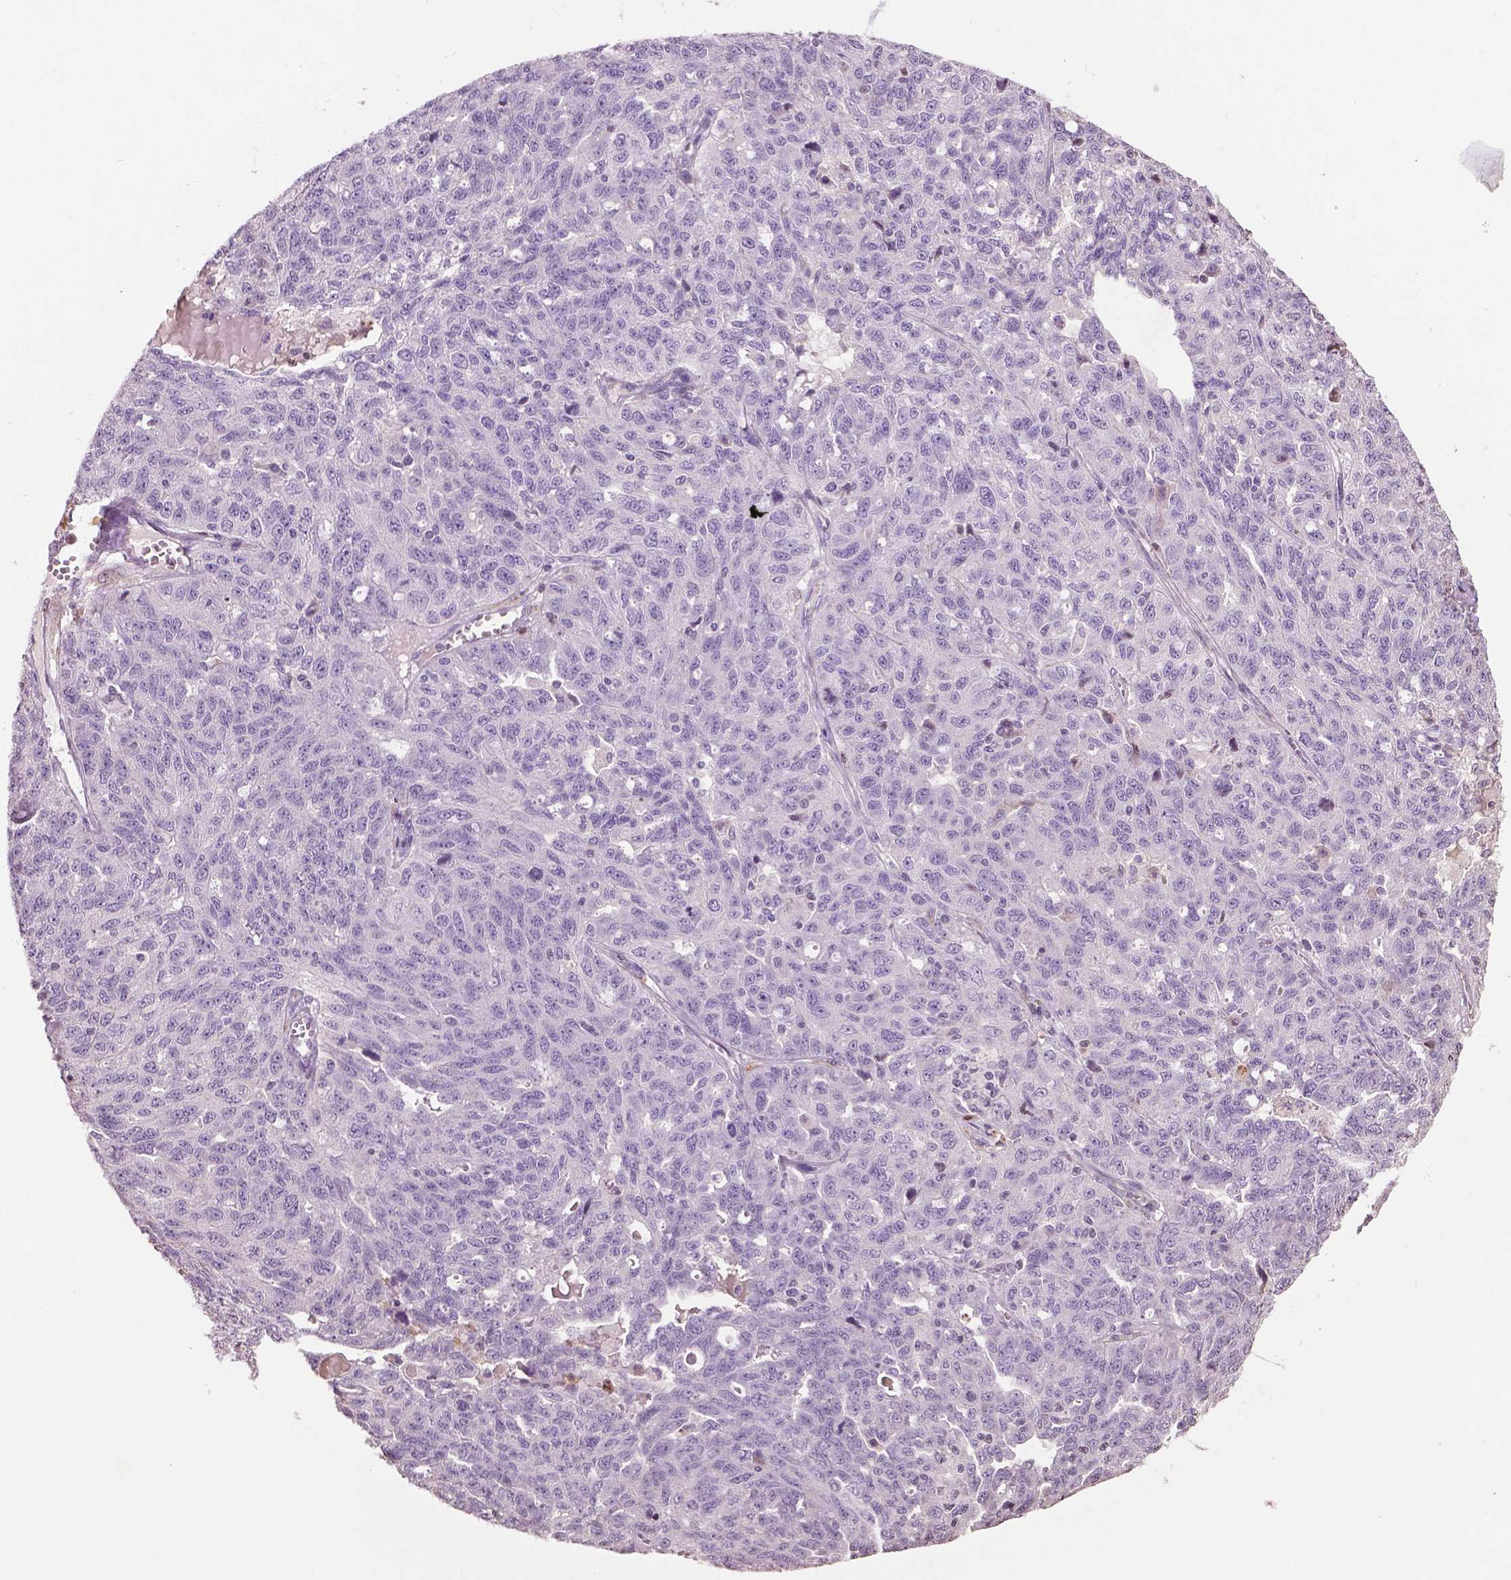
{"staining": {"intensity": "negative", "quantity": "none", "location": "none"}, "tissue": "ovarian cancer", "cell_type": "Tumor cells", "image_type": "cancer", "snomed": [{"axis": "morphology", "description": "Cystadenocarcinoma, serous, NOS"}, {"axis": "topography", "description": "Ovary"}], "caption": "The histopathology image displays no staining of tumor cells in ovarian cancer. Brightfield microscopy of immunohistochemistry stained with DAB (brown) and hematoxylin (blue), captured at high magnification.", "gene": "NTNG2", "patient": {"sex": "female", "age": 71}}